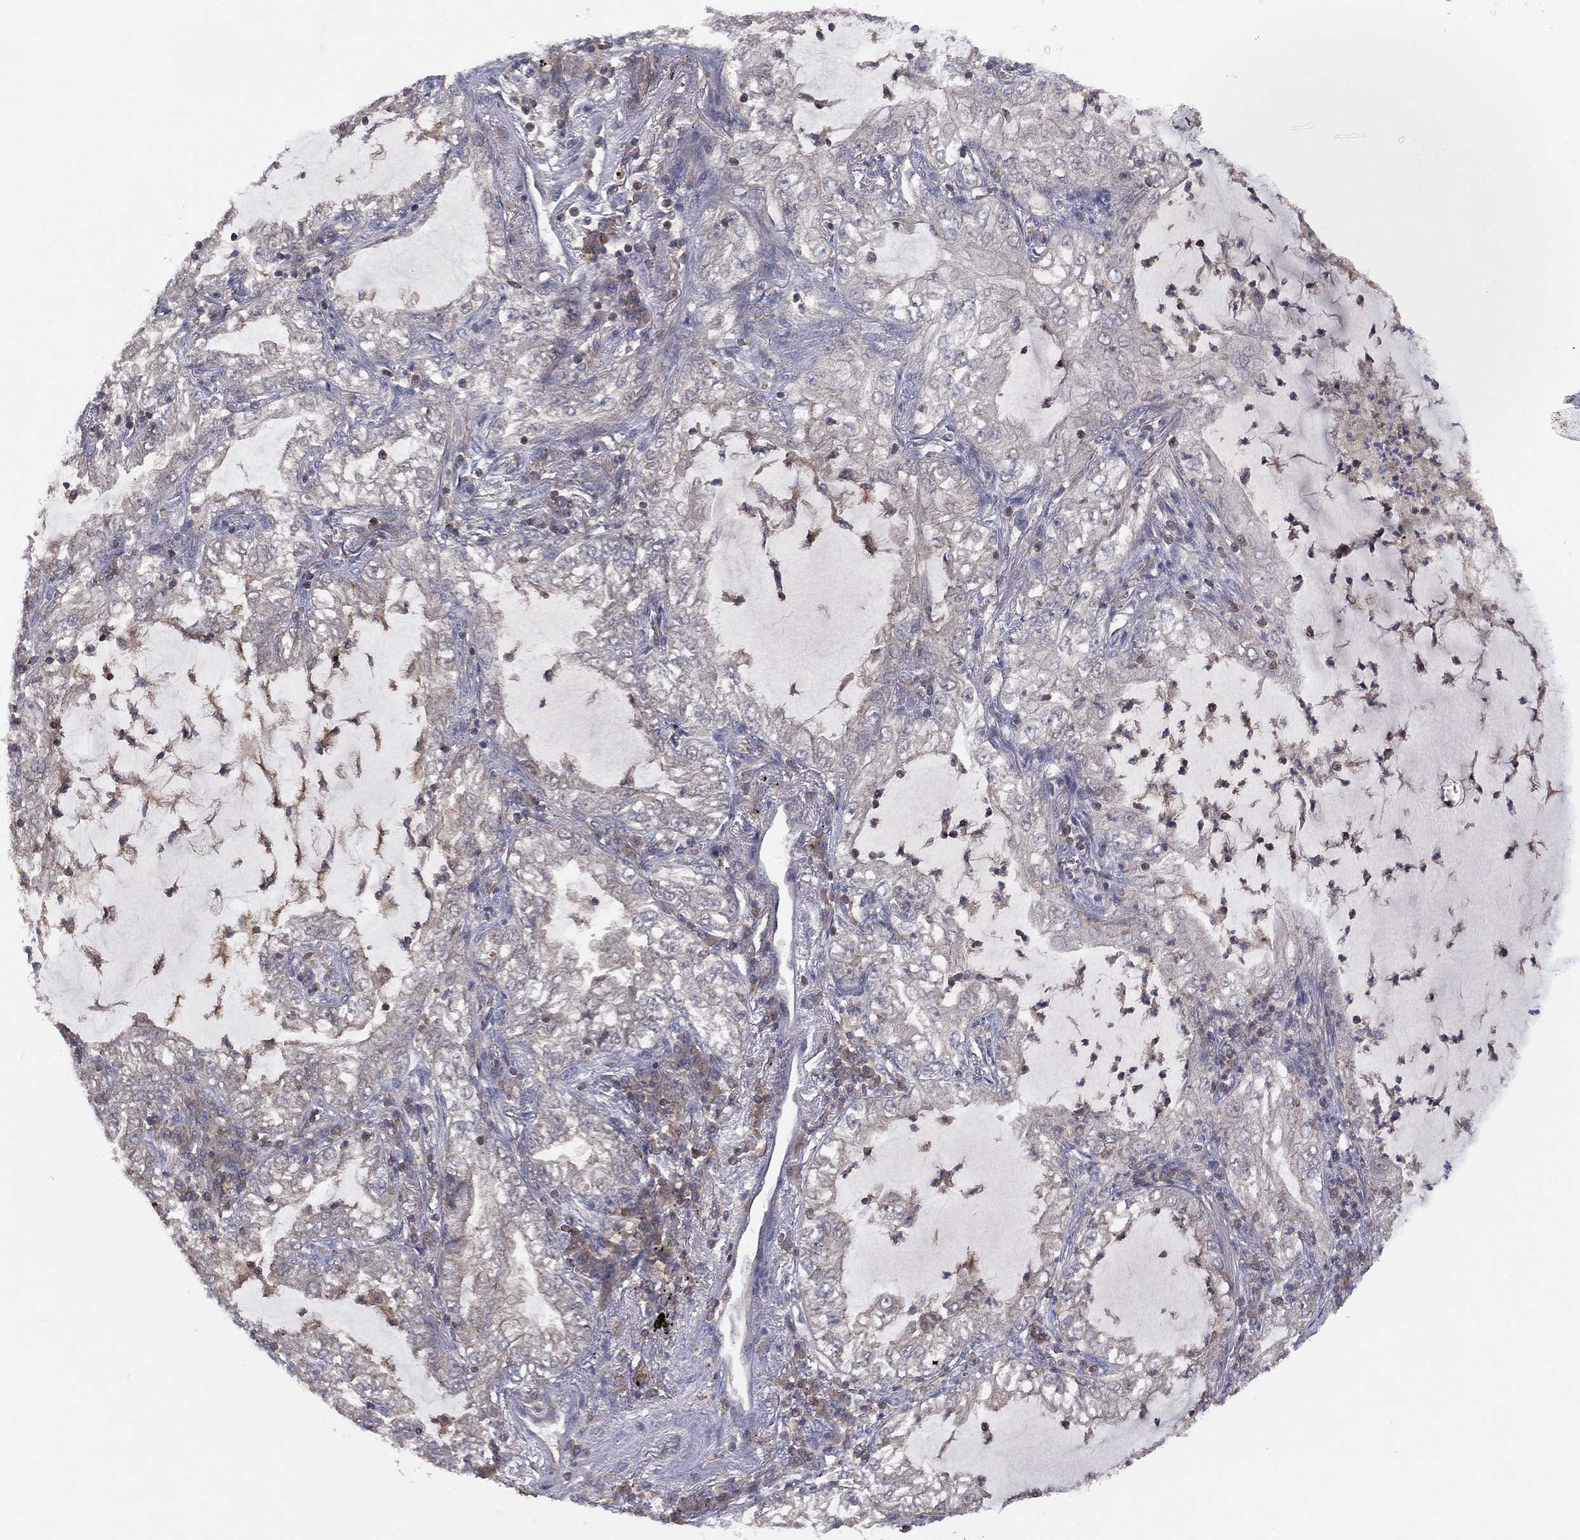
{"staining": {"intensity": "negative", "quantity": "none", "location": "none"}, "tissue": "lung cancer", "cell_type": "Tumor cells", "image_type": "cancer", "snomed": [{"axis": "morphology", "description": "Adenocarcinoma, NOS"}, {"axis": "topography", "description": "Lung"}], "caption": "Tumor cells show no significant protein staining in adenocarcinoma (lung).", "gene": "DOCK8", "patient": {"sex": "female", "age": 73}}